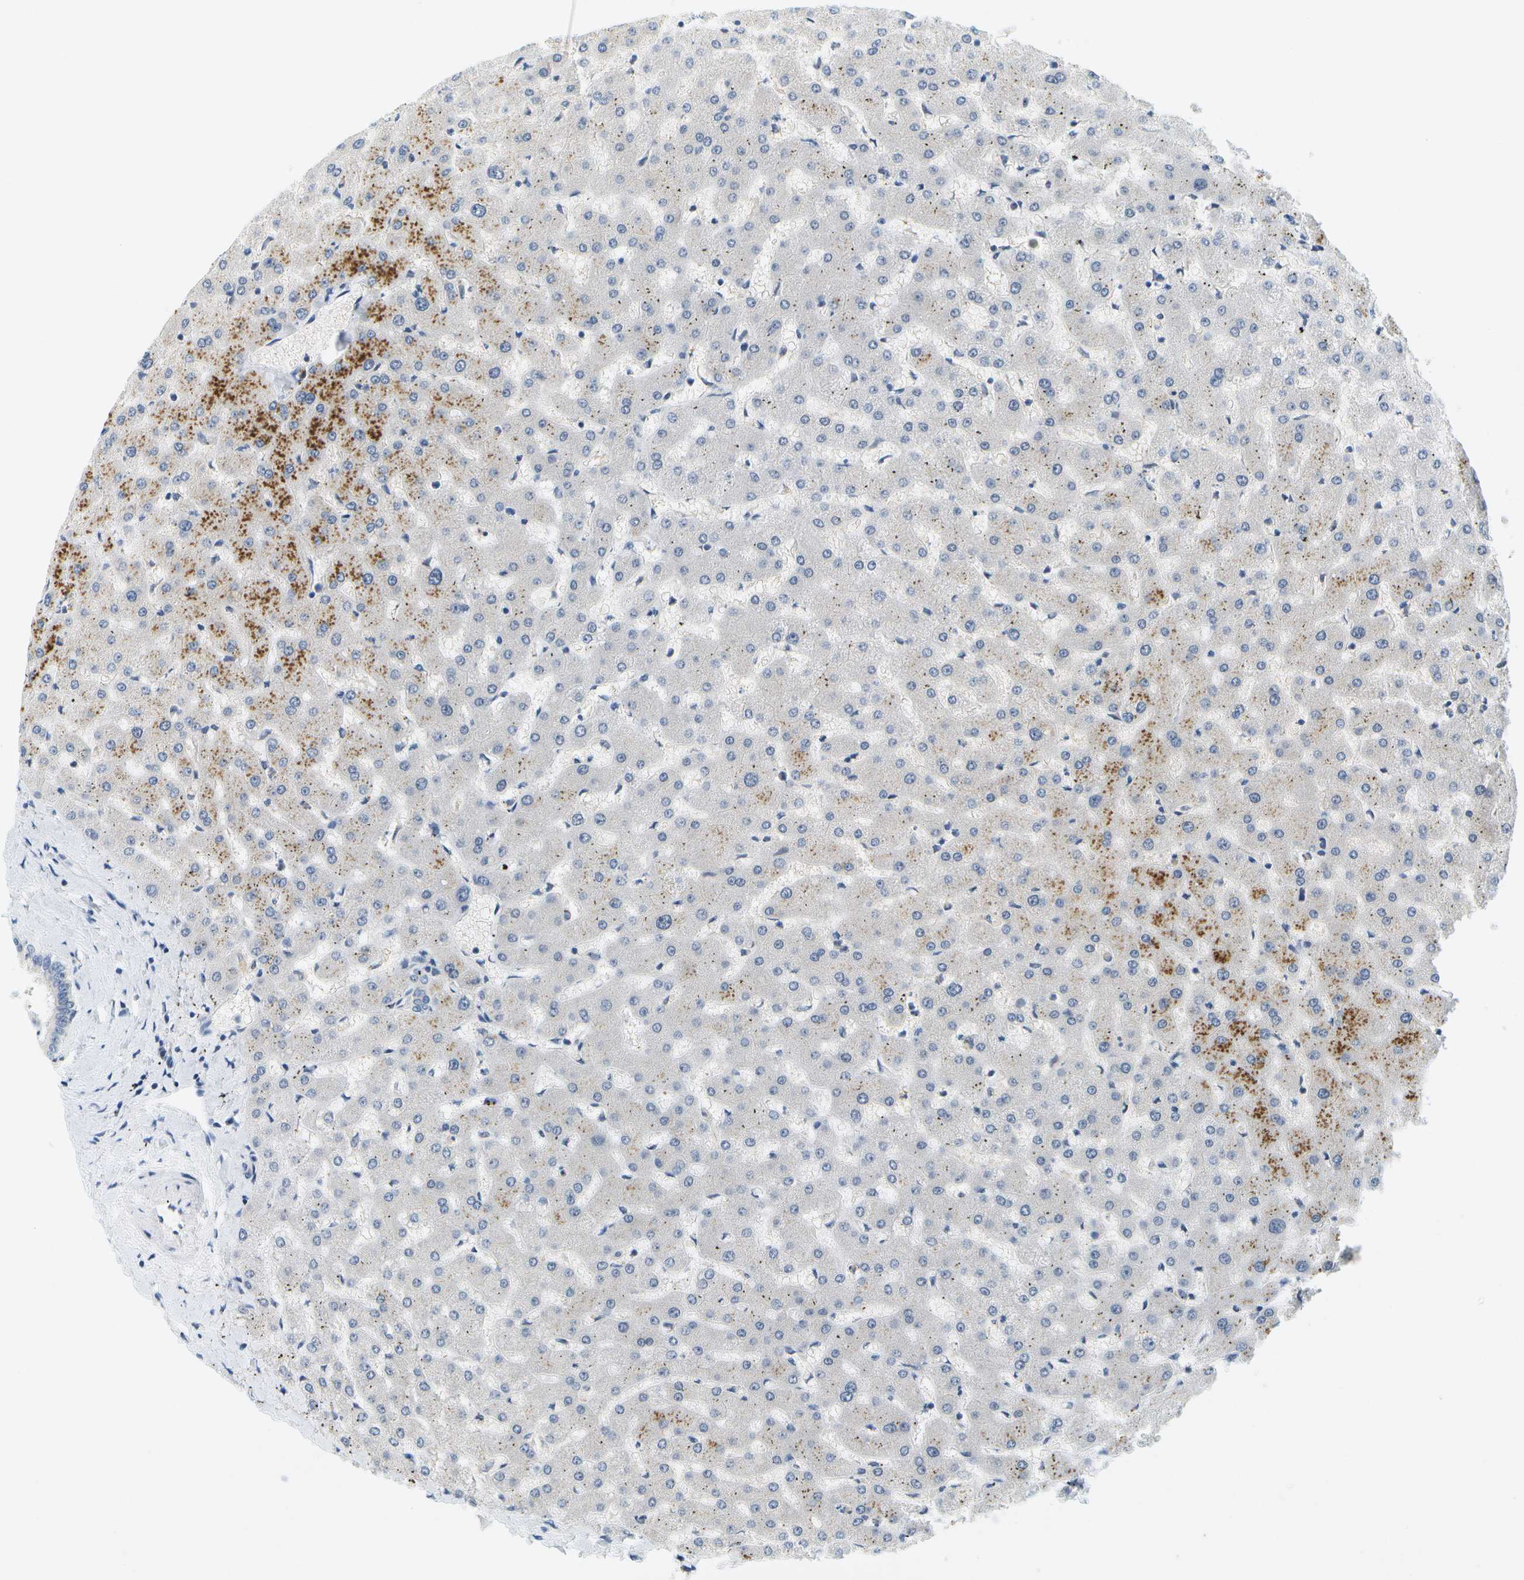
{"staining": {"intensity": "negative", "quantity": "none", "location": "none"}, "tissue": "liver", "cell_type": "Cholangiocytes", "image_type": "normal", "snomed": [{"axis": "morphology", "description": "Normal tissue, NOS"}, {"axis": "topography", "description": "Liver"}], "caption": "Immunohistochemical staining of normal human liver shows no significant expression in cholangiocytes.", "gene": "RASGRP2", "patient": {"sex": "female", "age": 63}}